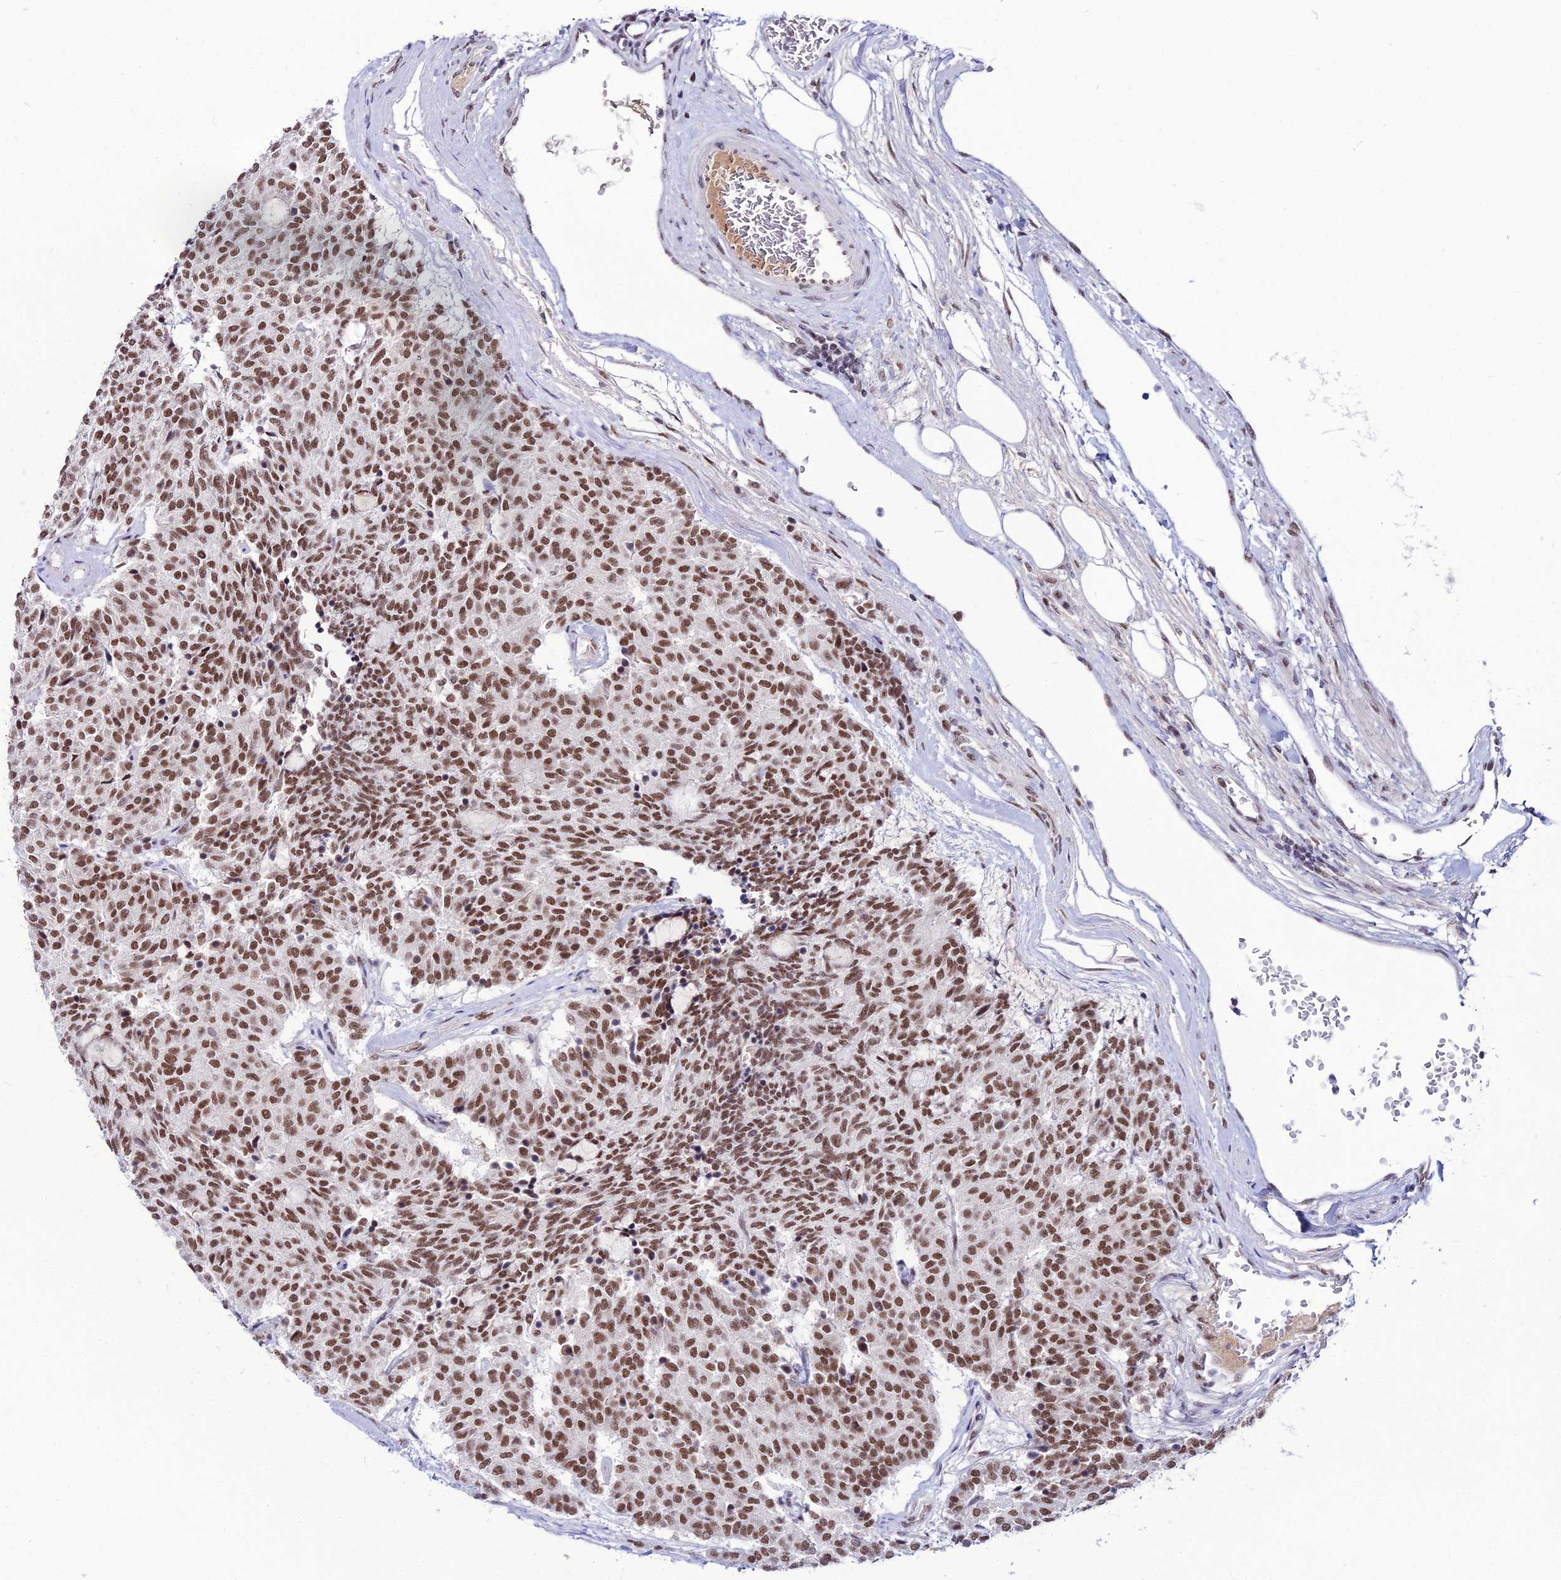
{"staining": {"intensity": "moderate", "quantity": ">75%", "location": "nuclear"}, "tissue": "carcinoid", "cell_type": "Tumor cells", "image_type": "cancer", "snomed": [{"axis": "morphology", "description": "Carcinoid, malignant, NOS"}, {"axis": "topography", "description": "Pancreas"}], "caption": "Immunohistochemistry image of human carcinoid stained for a protein (brown), which displays medium levels of moderate nuclear staining in approximately >75% of tumor cells.", "gene": "RBM12", "patient": {"sex": "female", "age": 54}}